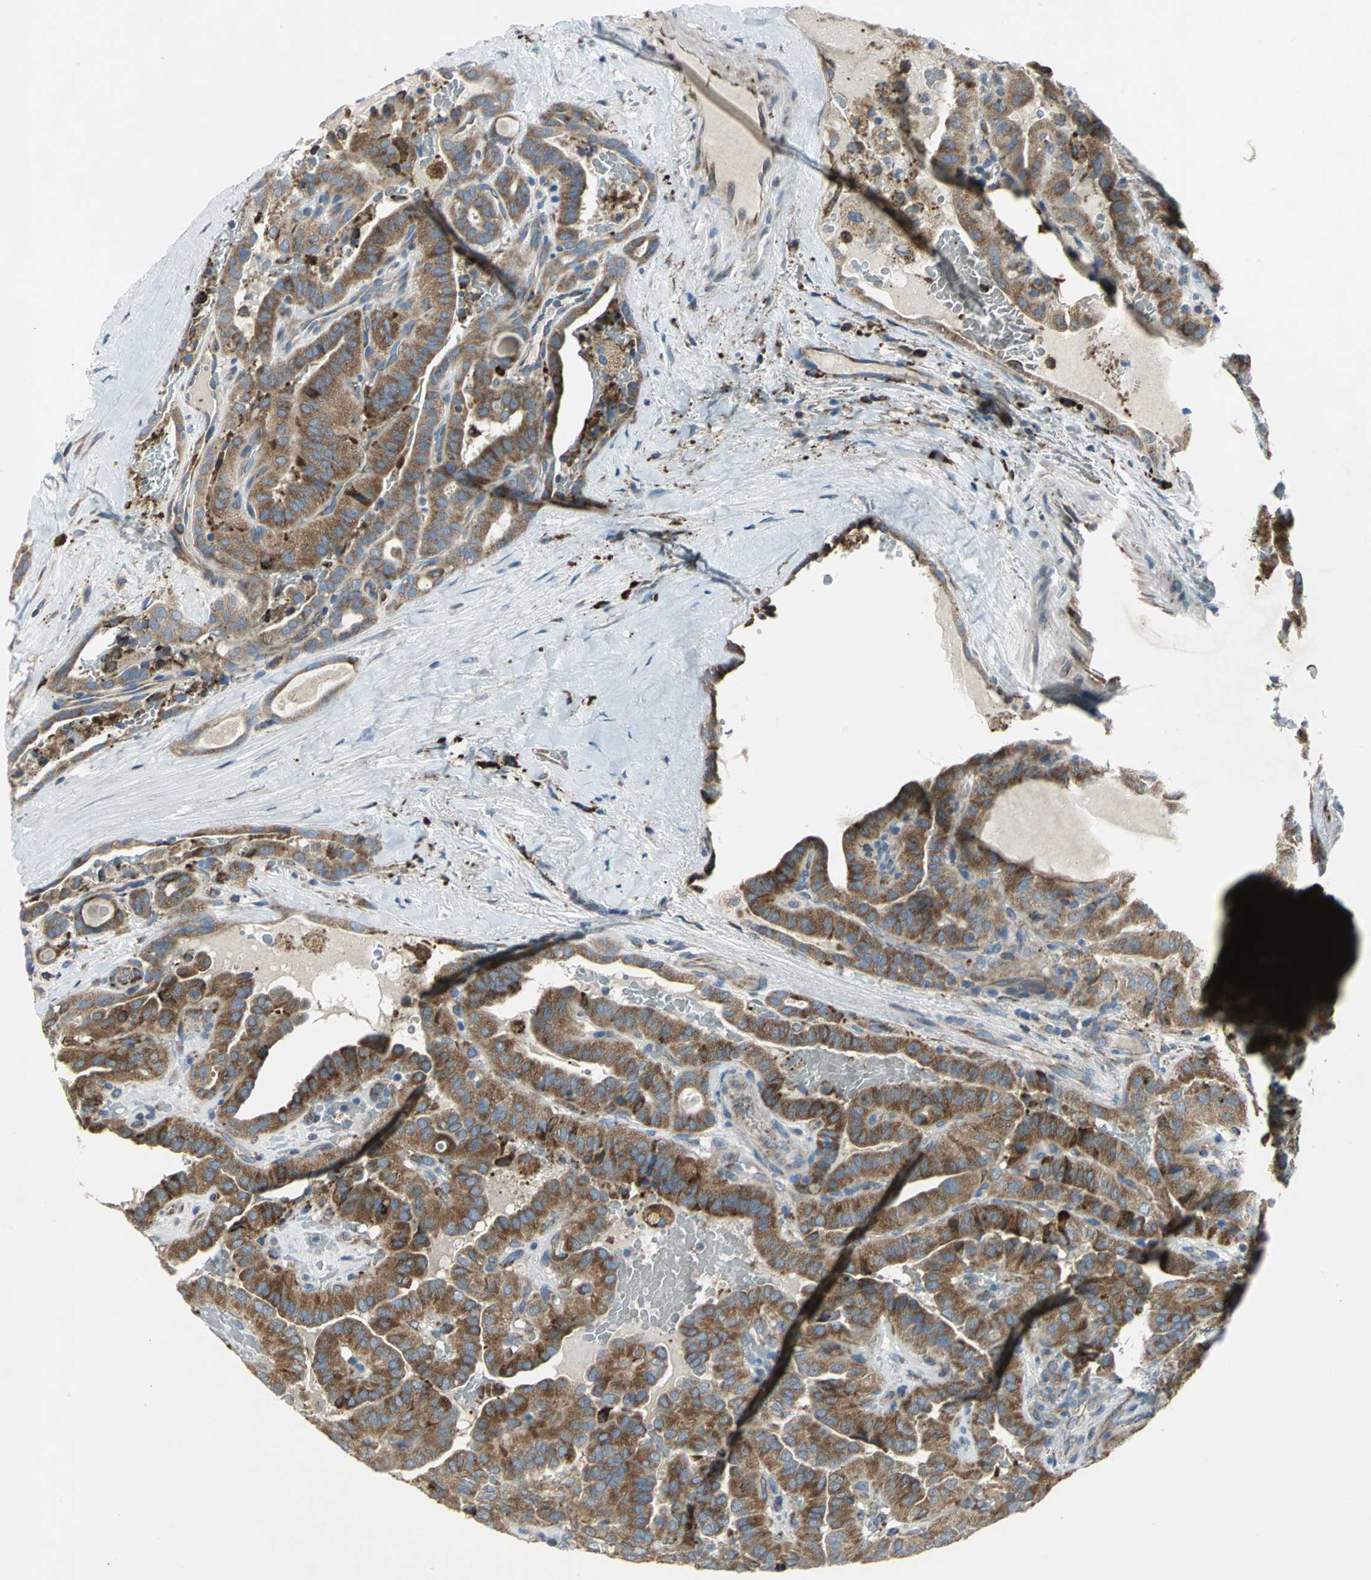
{"staining": {"intensity": "strong", "quantity": ">75%", "location": "cytoplasmic/membranous"}, "tissue": "thyroid cancer", "cell_type": "Tumor cells", "image_type": "cancer", "snomed": [{"axis": "morphology", "description": "Papillary adenocarcinoma, NOS"}, {"axis": "topography", "description": "Thyroid gland"}], "caption": "Immunohistochemical staining of papillary adenocarcinoma (thyroid) displays strong cytoplasmic/membranous protein staining in about >75% of tumor cells.", "gene": "TULP4", "patient": {"sex": "male", "age": 77}}